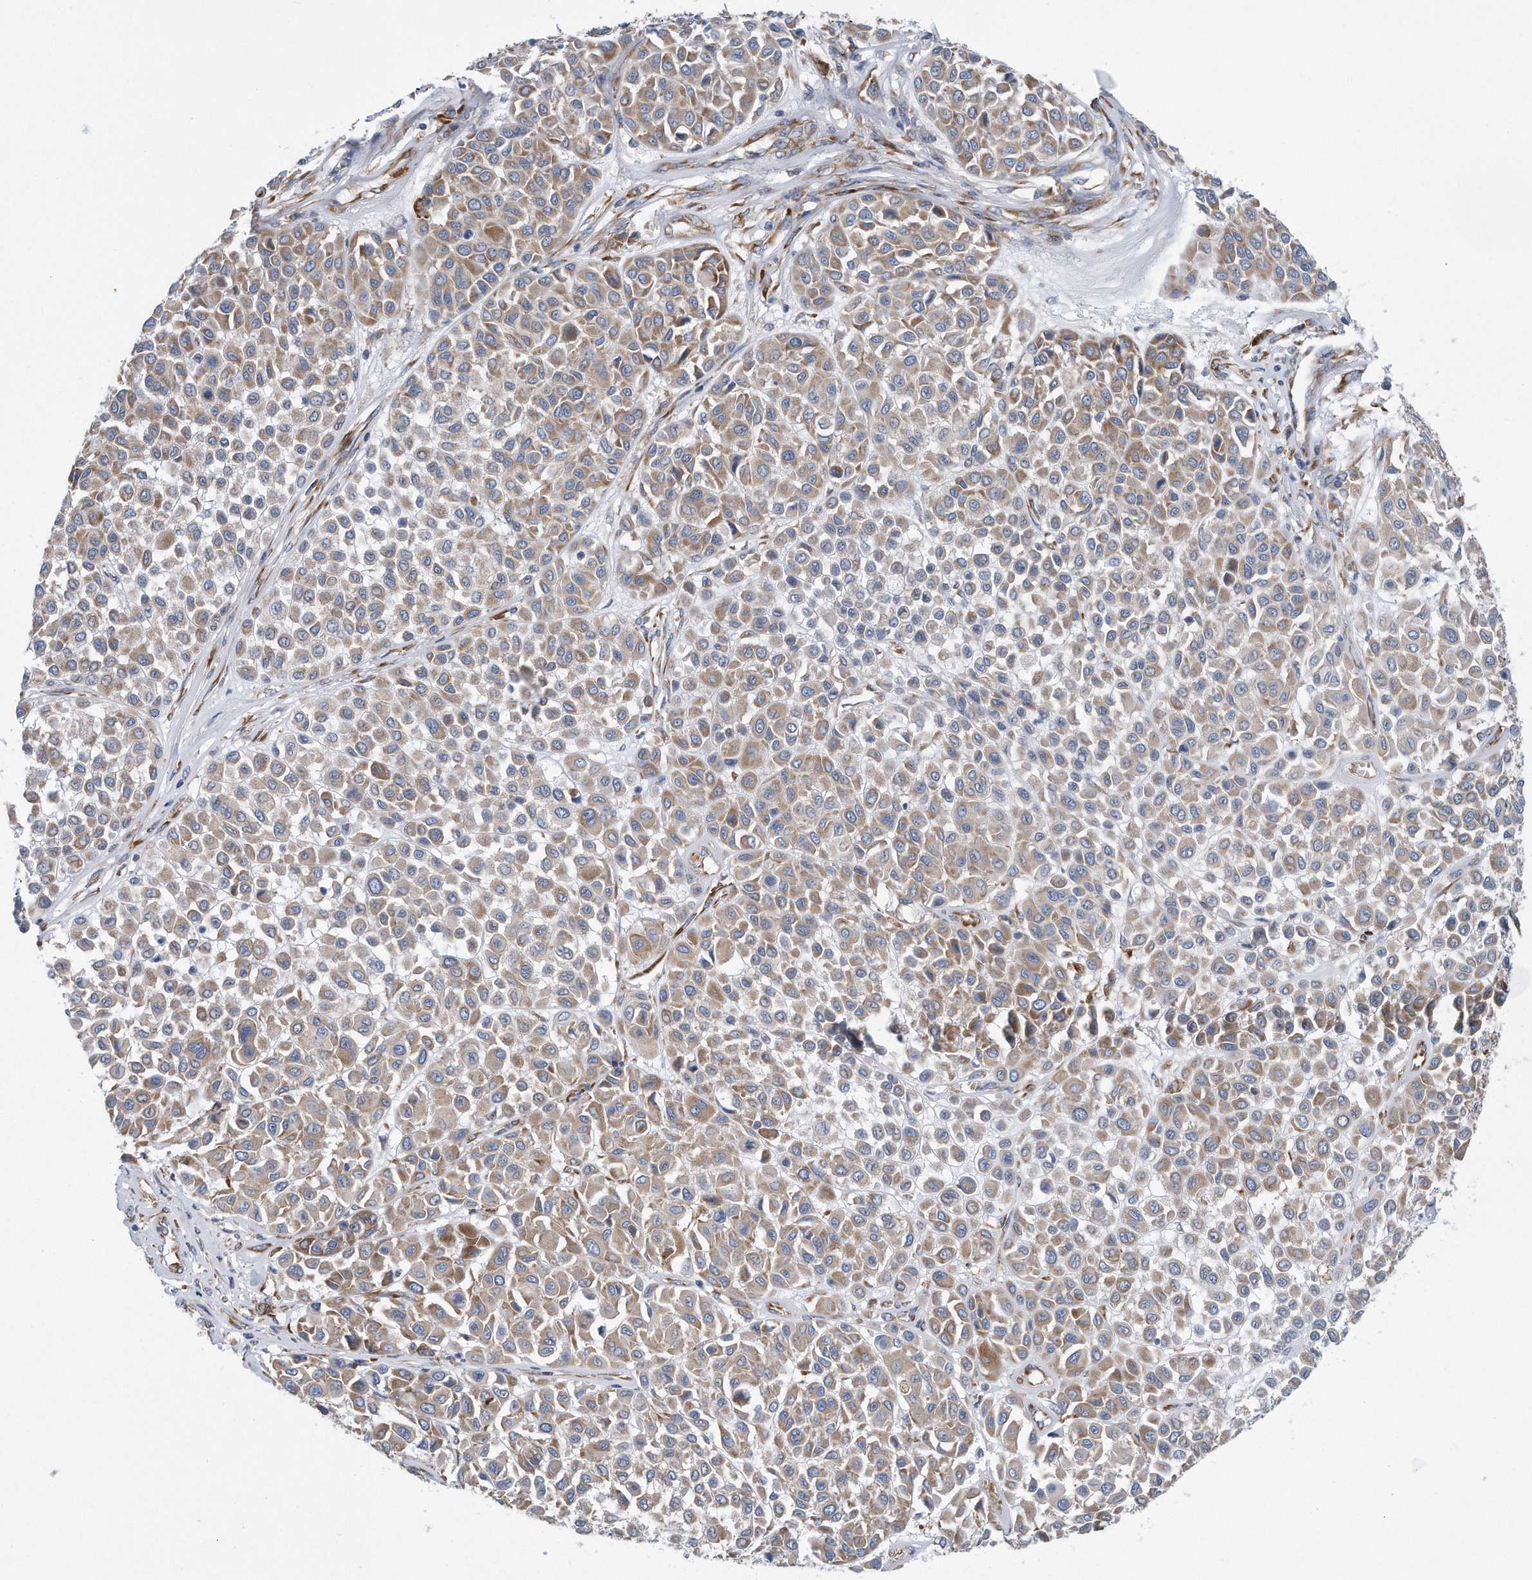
{"staining": {"intensity": "weak", "quantity": ">75%", "location": "cytoplasmic/membranous"}, "tissue": "melanoma", "cell_type": "Tumor cells", "image_type": "cancer", "snomed": [{"axis": "morphology", "description": "Malignant melanoma, Metastatic site"}, {"axis": "topography", "description": "Soft tissue"}], "caption": "An IHC image of neoplastic tissue is shown. Protein staining in brown shows weak cytoplasmic/membranous positivity in melanoma within tumor cells.", "gene": "RPL26L1", "patient": {"sex": "male", "age": 41}}